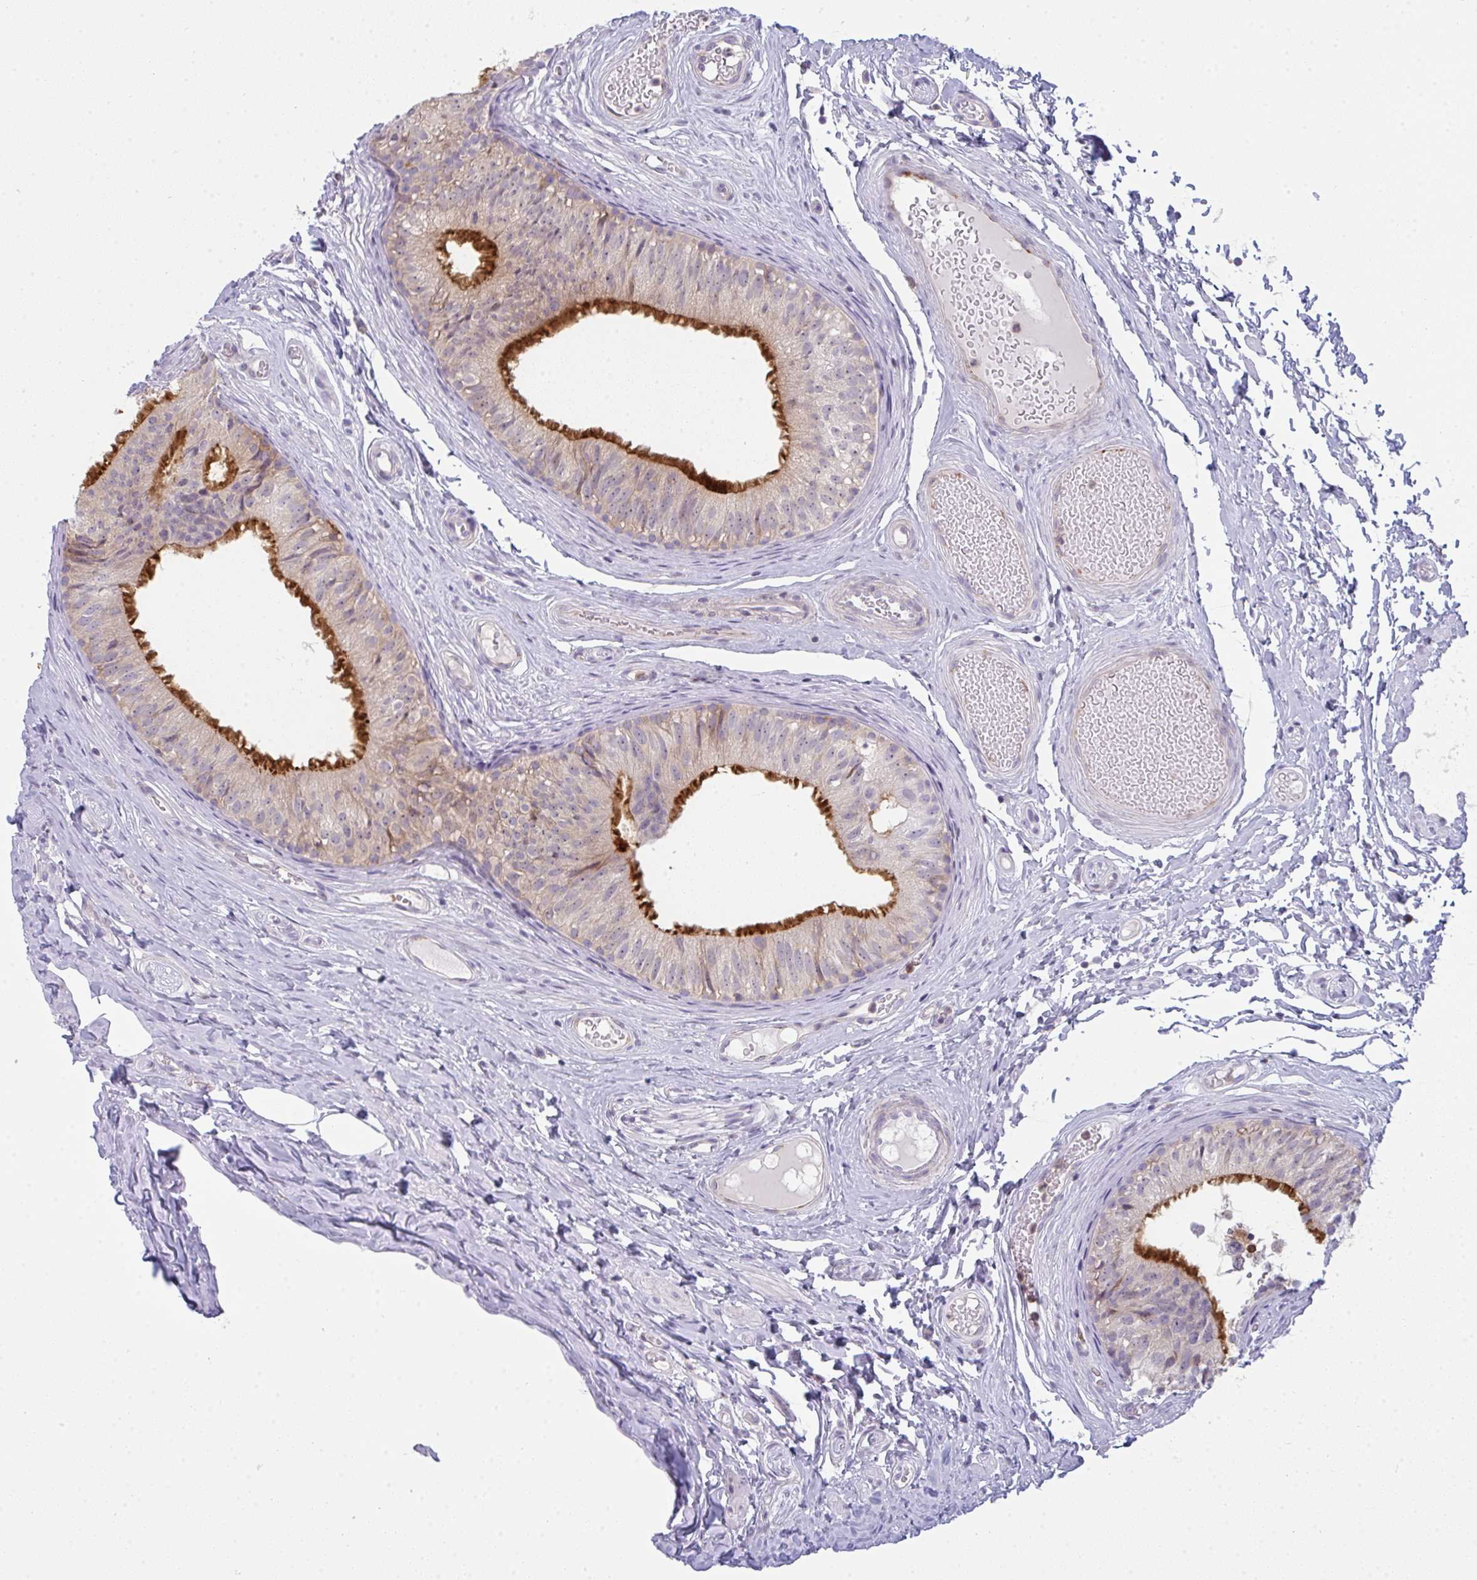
{"staining": {"intensity": "moderate", "quantity": ">75%", "location": "cytoplasmic/membranous"}, "tissue": "epididymis", "cell_type": "Glandular cells", "image_type": "normal", "snomed": [{"axis": "morphology", "description": "Normal tissue, NOS"}, {"axis": "morphology", "description": "Seminoma, NOS"}, {"axis": "topography", "description": "Testis"}, {"axis": "topography", "description": "Epididymis"}], "caption": "There is medium levels of moderate cytoplasmic/membranous staining in glandular cells of normal epididymis, as demonstrated by immunohistochemical staining (brown color).", "gene": "CD80", "patient": {"sex": "male", "age": 34}}